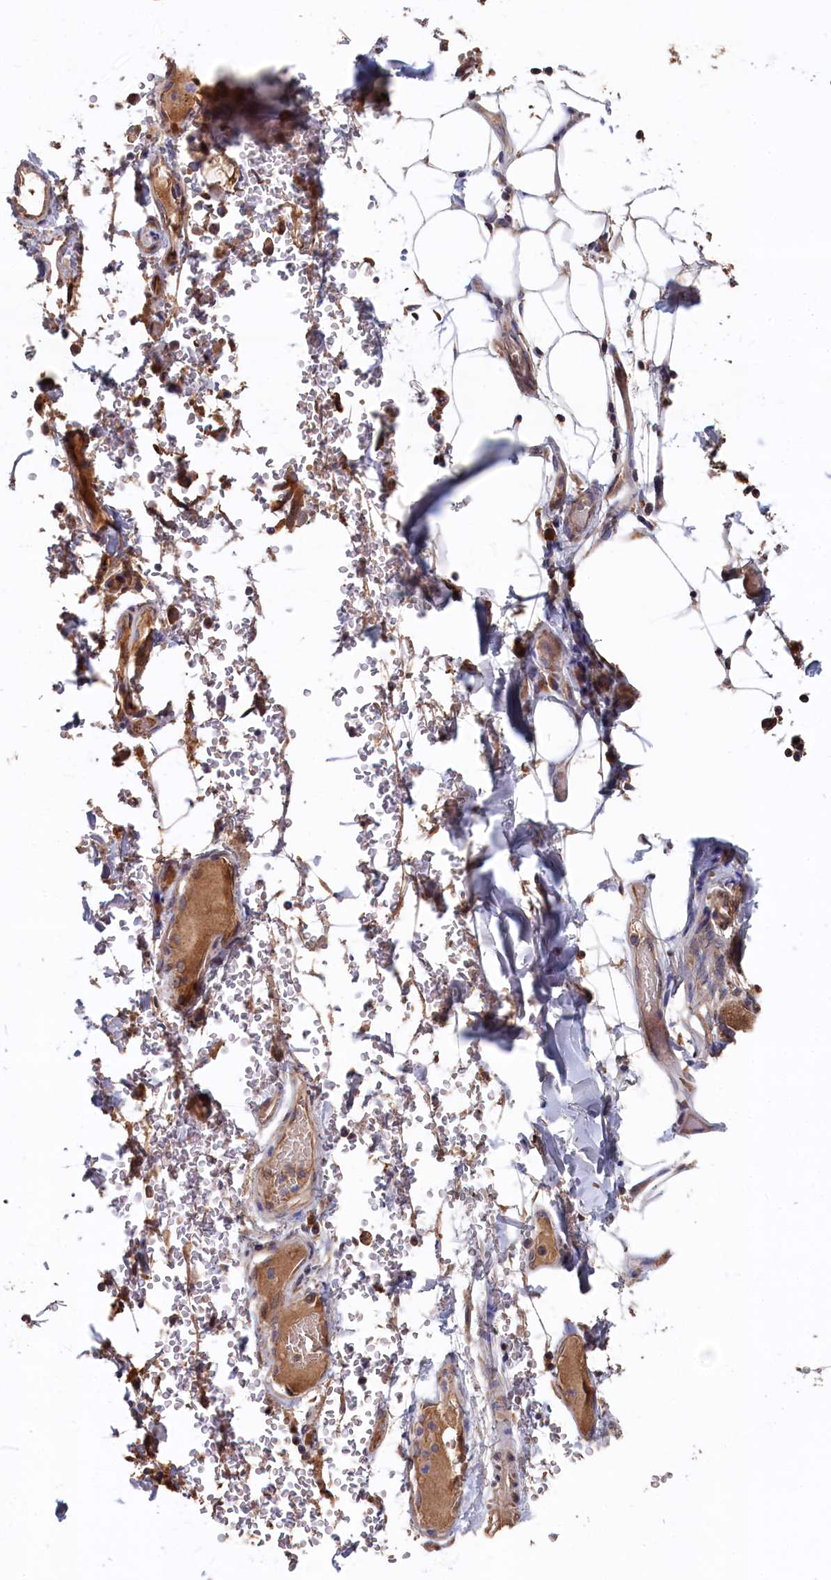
{"staining": {"intensity": "weak", "quantity": "<25%", "location": "cytoplasmic/membranous"}, "tissue": "adipose tissue", "cell_type": "Adipocytes", "image_type": "normal", "snomed": [{"axis": "morphology", "description": "Normal tissue, NOS"}, {"axis": "topography", "description": "Lymph node"}, {"axis": "topography", "description": "Cartilage tissue"}, {"axis": "topography", "description": "Bronchus"}], "caption": "A high-resolution image shows IHC staining of normal adipose tissue, which demonstrates no significant staining in adipocytes. (DAB (3,3'-diaminobenzidine) immunohistochemistry (IHC) with hematoxylin counter stain).", "gene": "SLC12A4", "patient": {"sex": "male", "age": 63}}